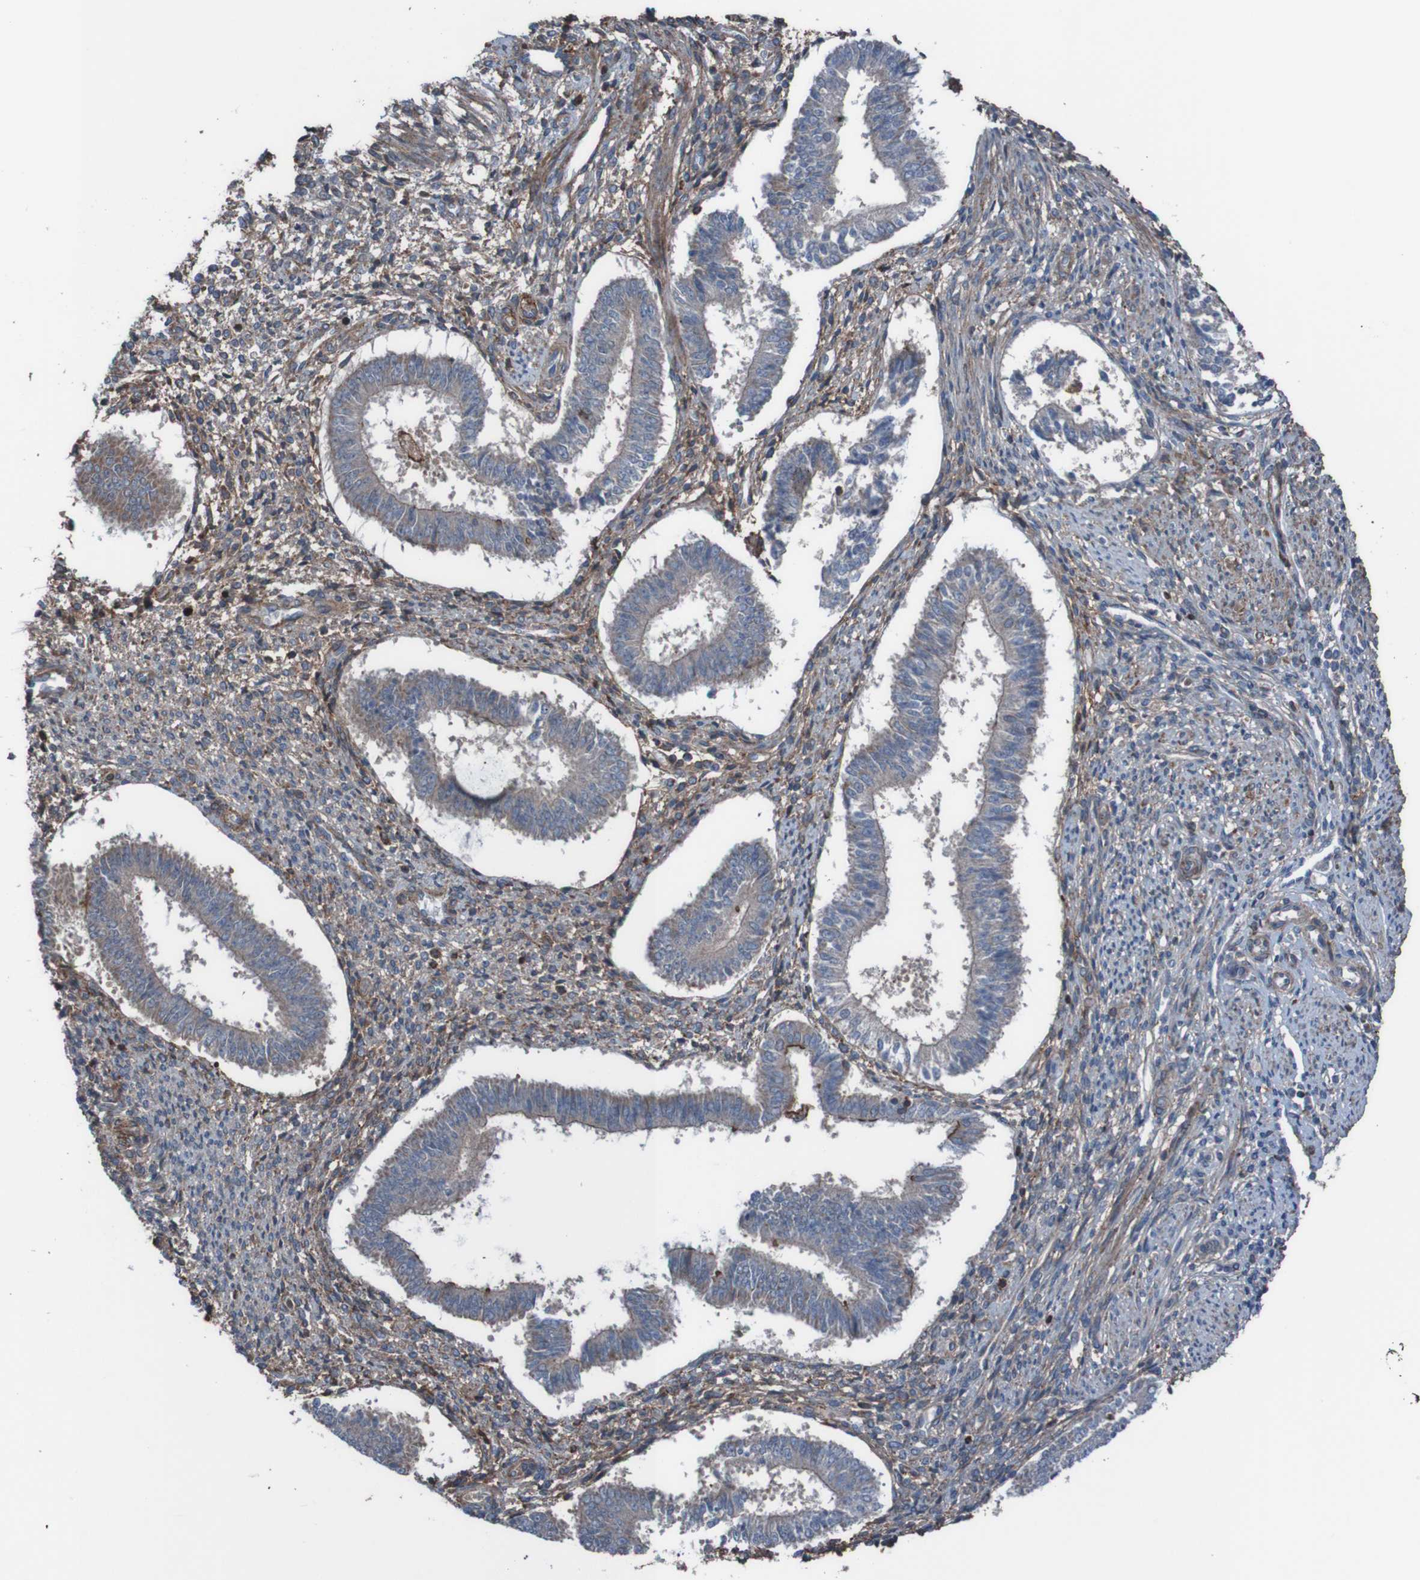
{"staining": {"intensity": "weak", "quantity": "25%-75%", "location": "cytoplasmic/membranous"}, "tissue": "endometrium", "cell_type": "Cells in endometrial stroma", "image_type": "normal", "snomed": [{"axis": "morphology", "description": "Normal tissue, NOS"}, {"axis": "topography", "description": "Endometrium"}], "caption": "Immunohistochemistry (IHC) of unremarkable endometrium displays low levels of weak cytoplasmic/membranous expression in about 25%-75% of cells in endometrial stroma.", "gene": "PDGFB", "patient": {"sex": "female", "age": 35}}